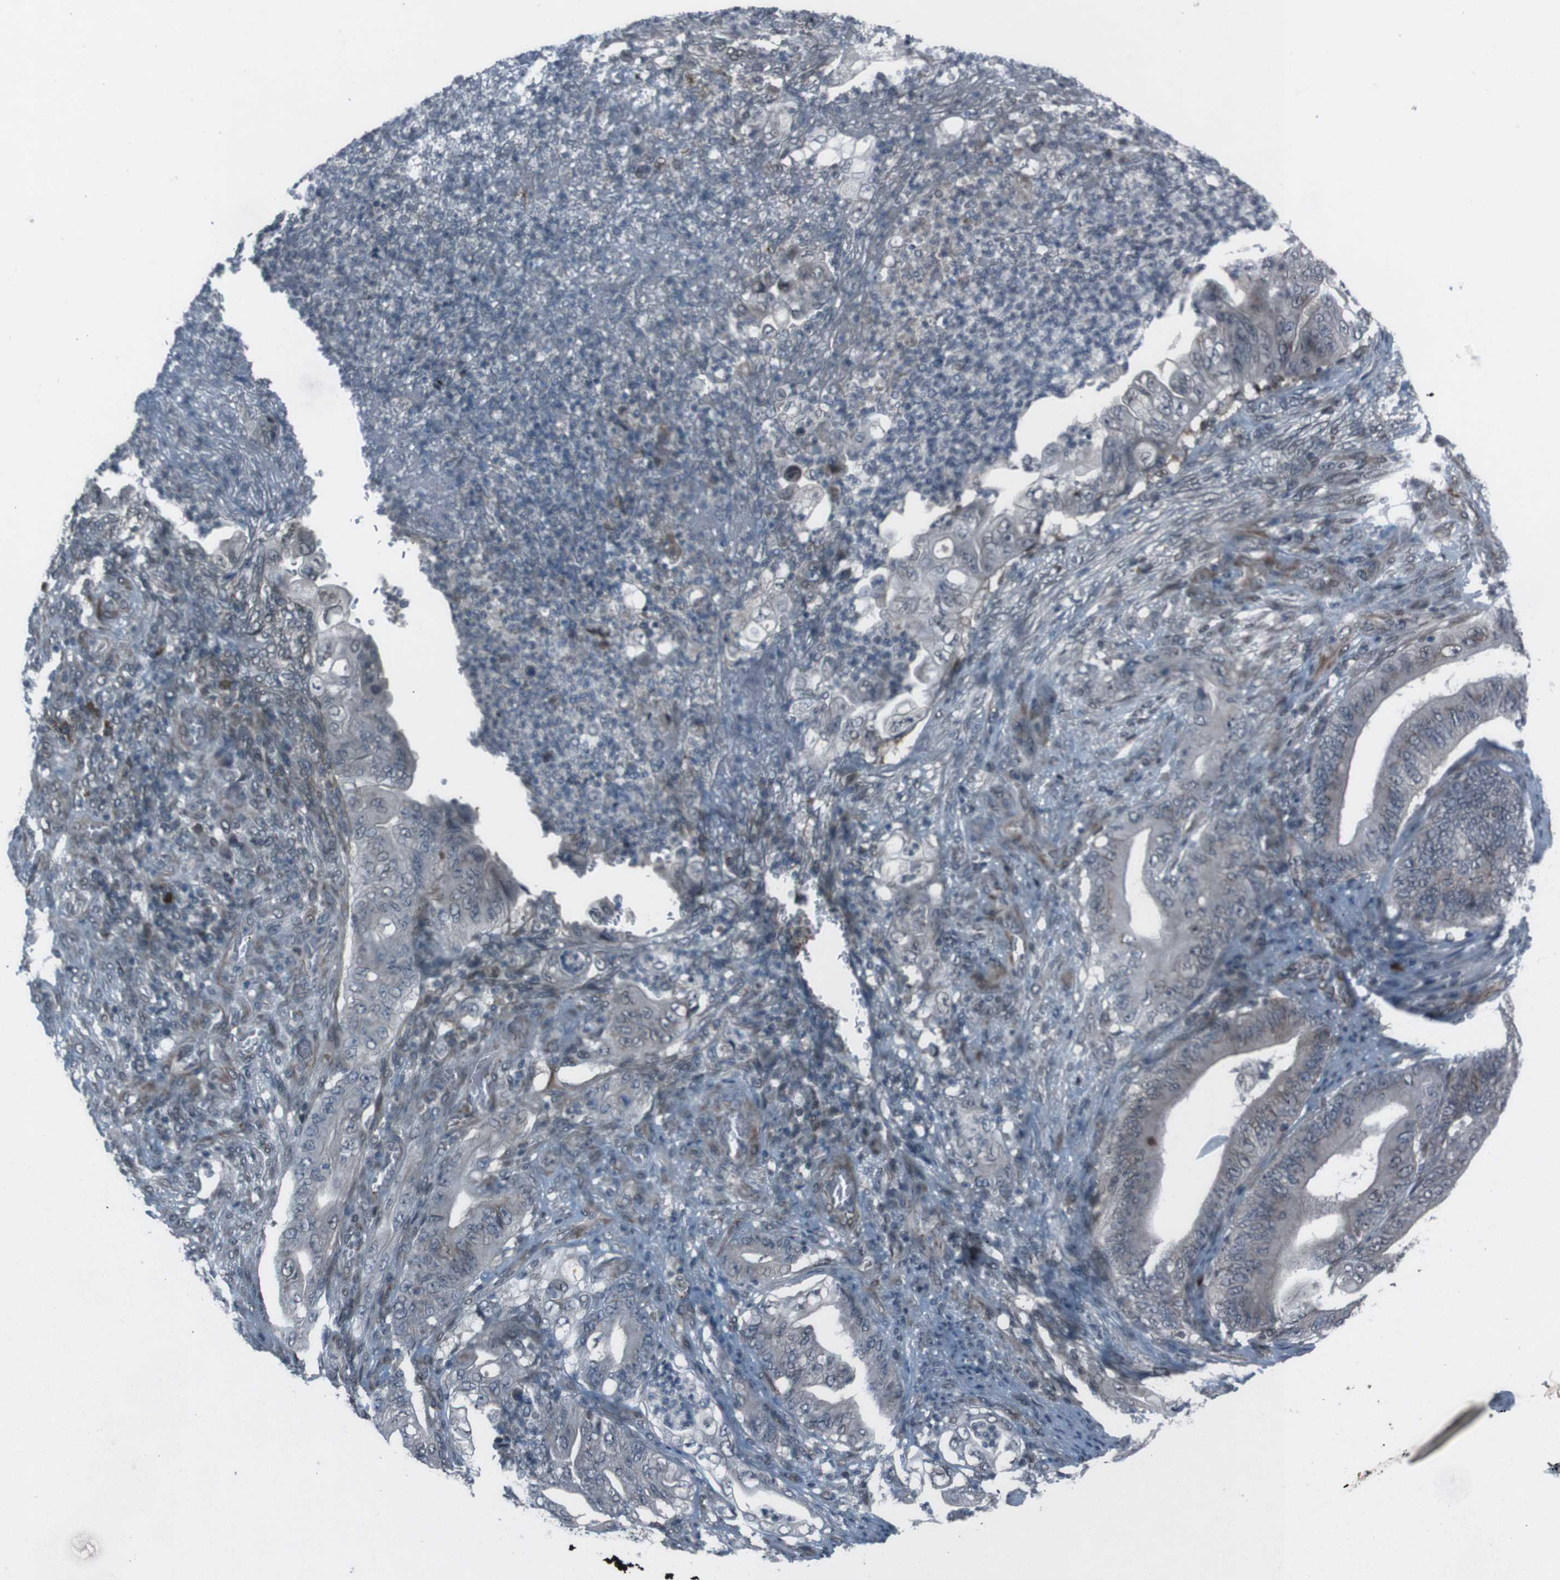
{"staining": {"intensity": "negative", "quantity": "none", "location": "none"}, "tissue": "stomach cancer", "cell_type": "Tumor cells", "image_type": "cancer", "snomed": [{"axis": "morphology", "description": "Adenocarcinoma, NOS"}, {"axis": "topography", "description": "Stomach"}], "caption": "The immunohistochemistry (IHC) micrograph has no significant expression in tumor cells of stomach adenocarcinoma tissue.", "gene": "SS18L1", "patient": {"sex": "female", "age": 73}}